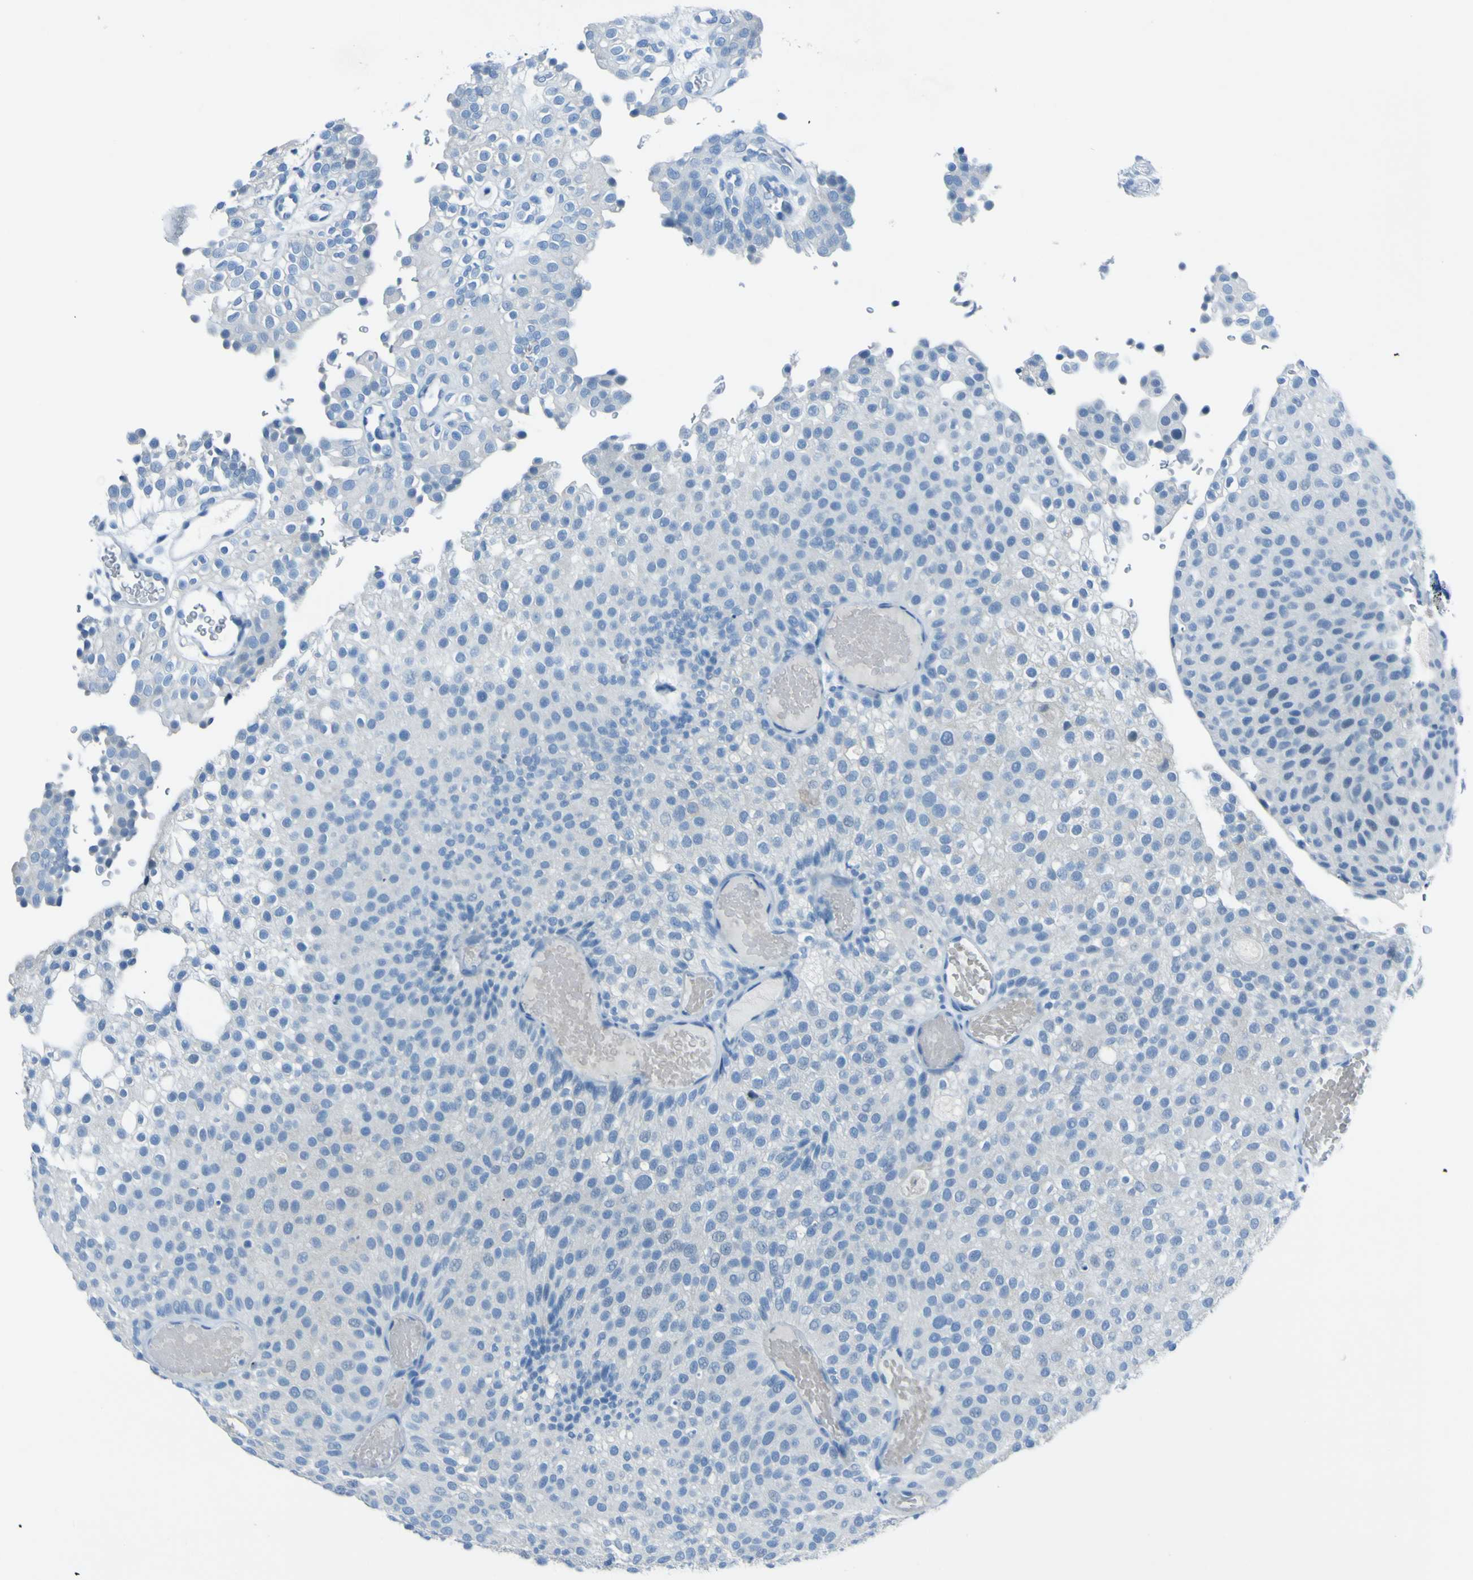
{"staining": {"intensity": "negative", "quantity": "none", "location": "none"}, "tissue": "urothelial cancer", "cell_type": "Tumor cells", "image_type": "cancer", "snomed": [{"axis": "morphology", "description": "Urothelial carcinoma, Low grade"}, {"axis": "topography", "description": "Urinary bladder"}], "caption": "A high-resolution micrograph shows immunohistochemistry staining of urothelial cancer, which demonstrates no significant positivity in tumor cells.", "gene": "PHKG1", "patient": {"sex": "male", "age": 78}}